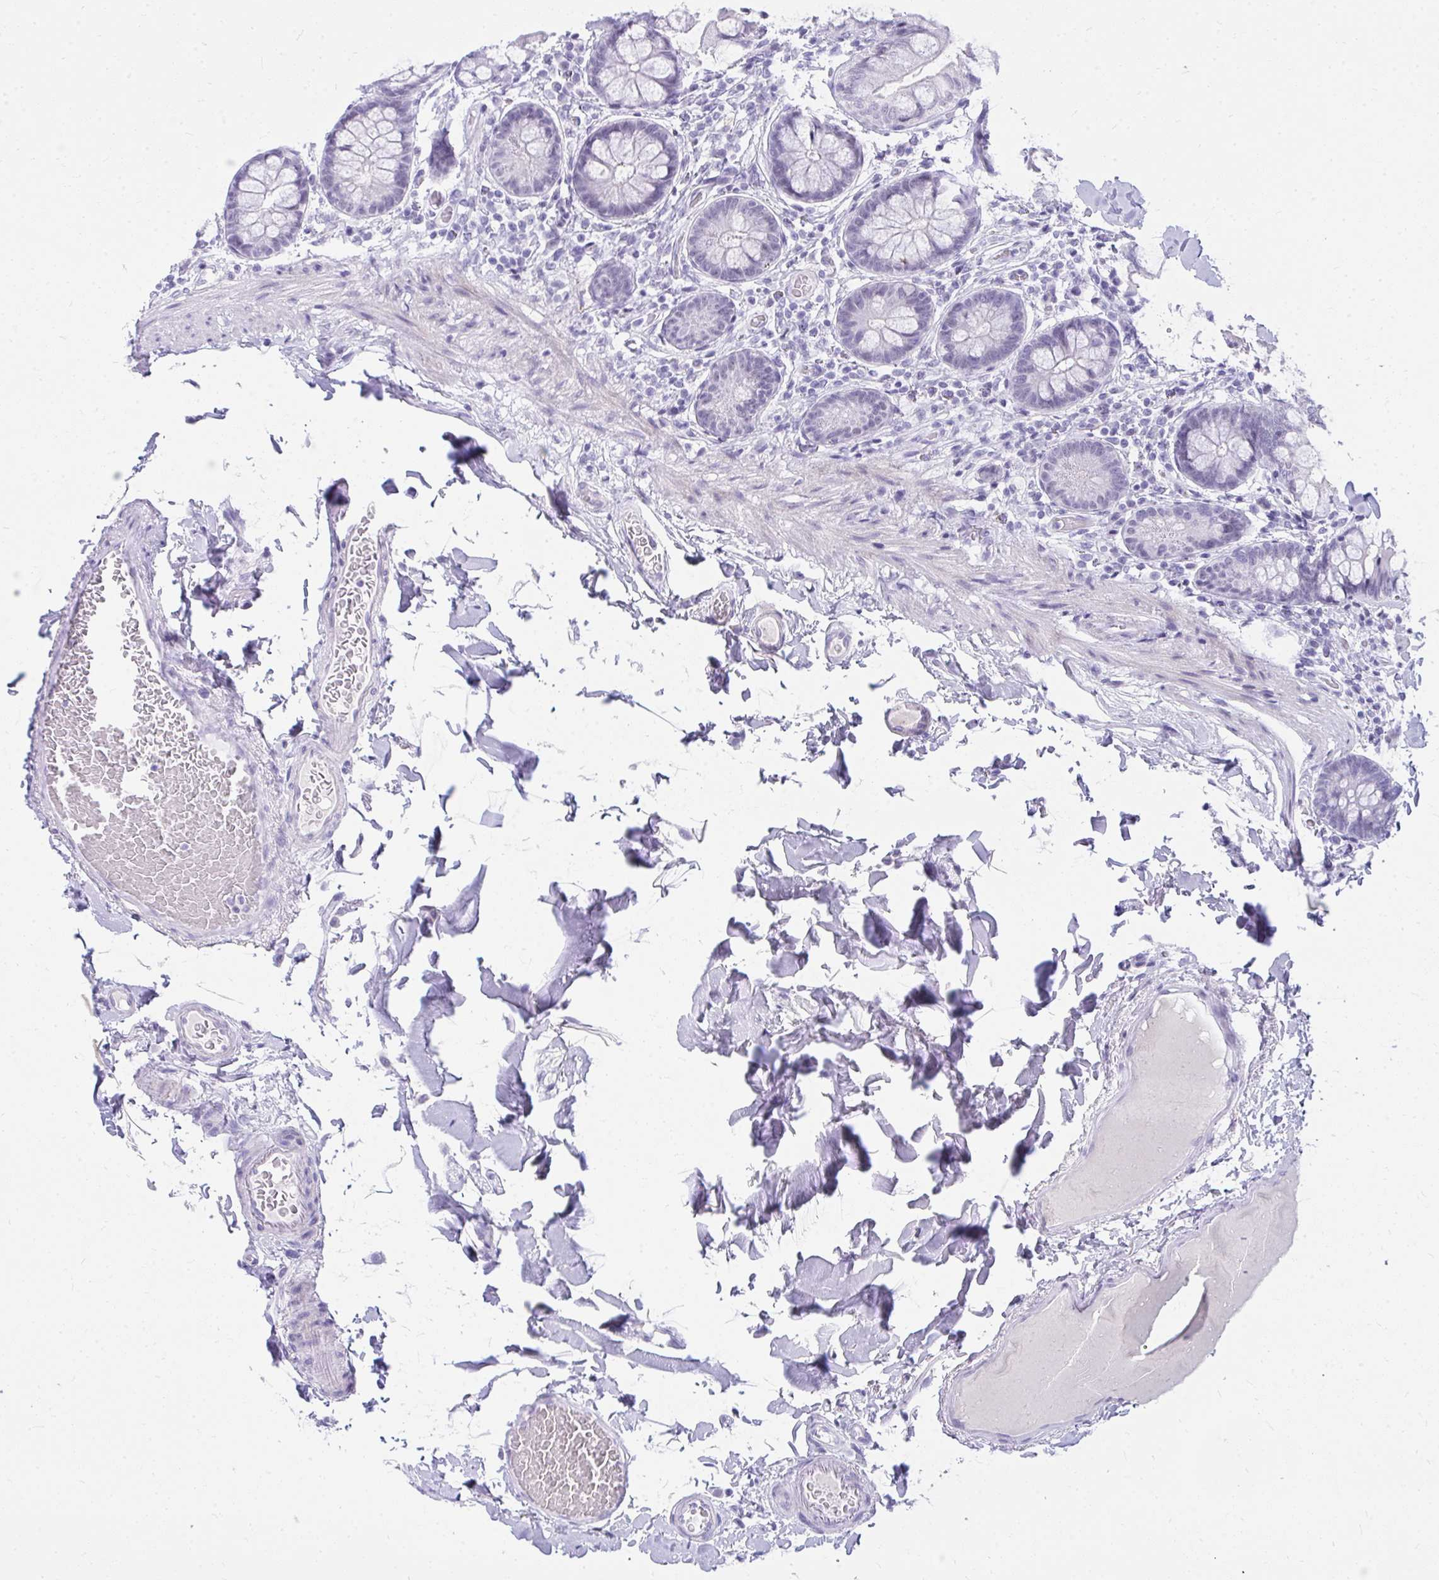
{"staining": {"intensity": "negative", "quantity": "none", "location": "none"}, "tissue": "small intestine", "cell_type": "Glandular cells", "image_type": "normal", "snomed": [{"axis": "morphology", "description": "Normal tissue, NOS"}, {"axis": "topography", "description": "Small intestine"}], "caption": "IHC micrograph of normal small intestine: human small intestine stained with DAB (3,3'-diaminobenzidine) displays no significant protein positivity in glandular cells.", "gene": "OR5F1", "patient": {"sex": "male", "age": 70}}